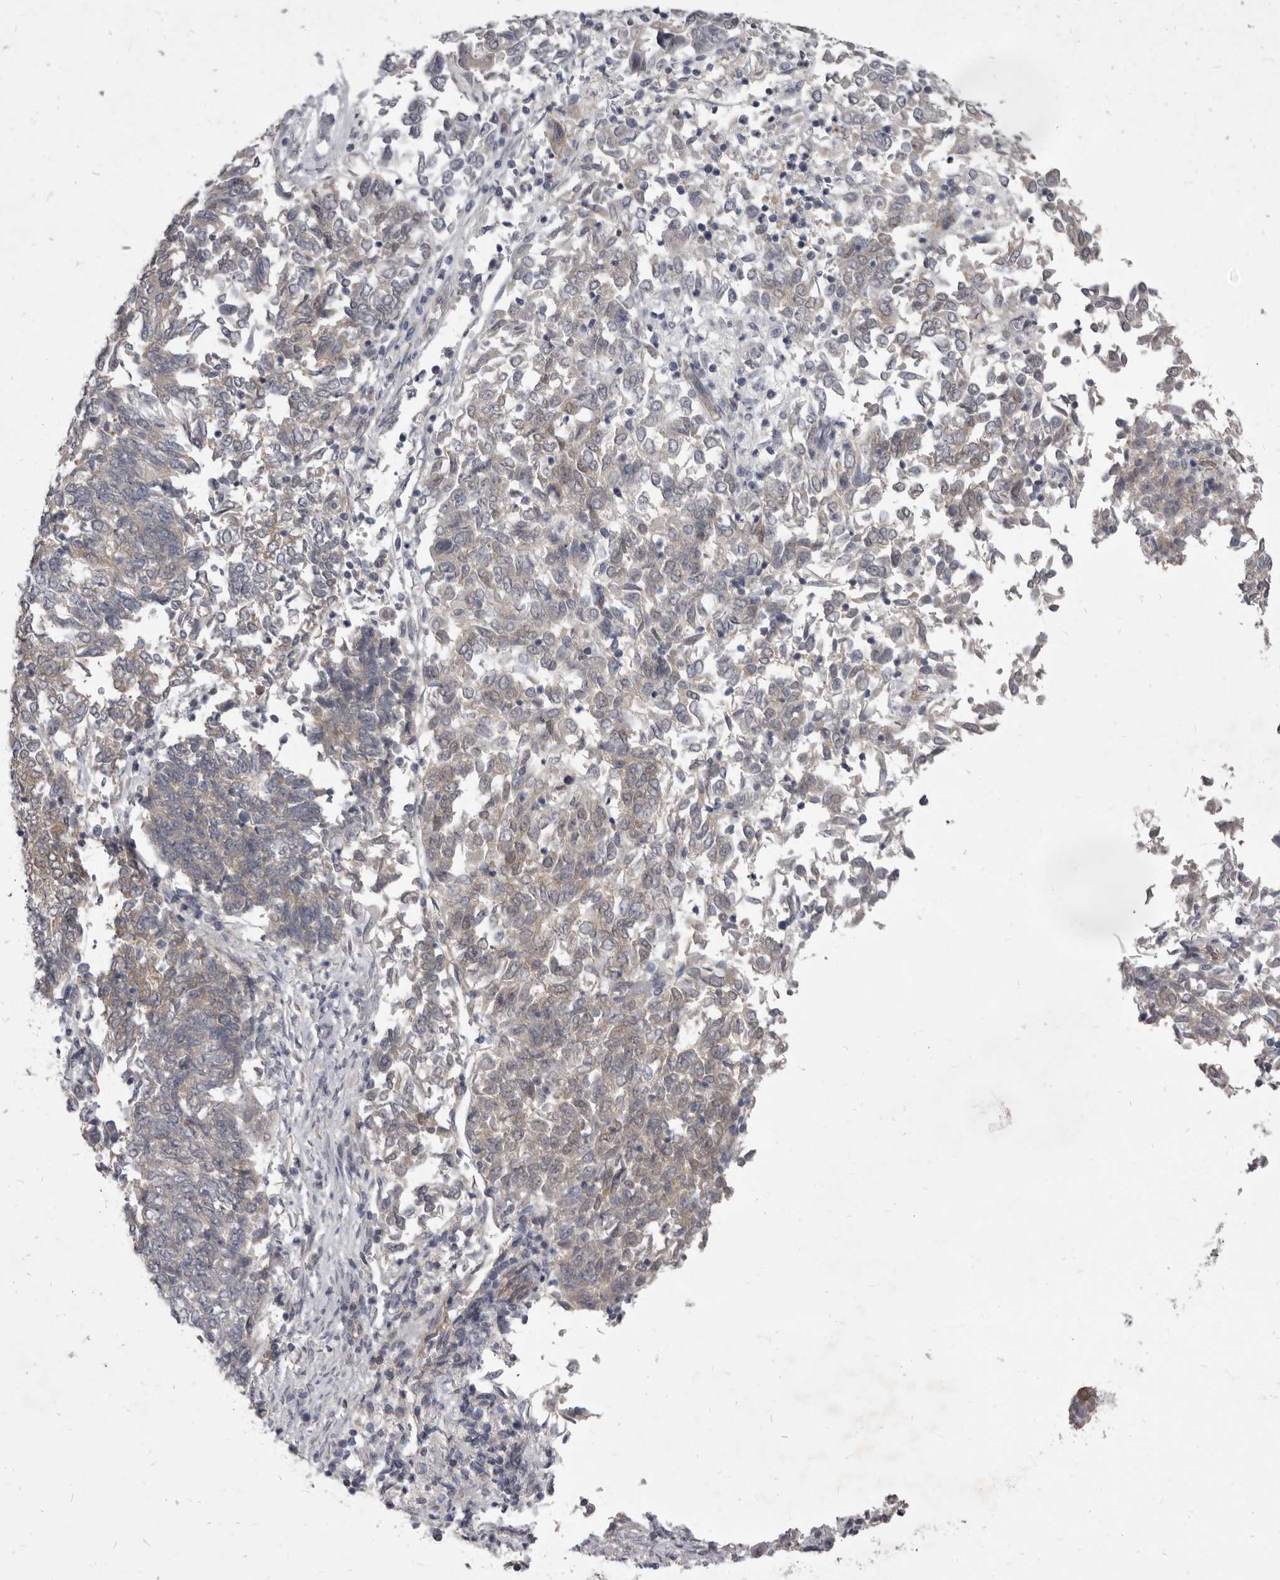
{"staining": {"intensity": "weak", "quantity": "<25%", "location": "cytoplasmic/membranous"}, "tissue": "endometrial cancer", "cell_type": "Tumor cells", "image_type": "cancer", "snomed": [{"axis": "morphology", "description": "Adenocarcinoma, NOS"}, {"axis": "topography", "description": "Endometrium"}], "caption": "This is an immunohistochemistry image of endometrial cancer (adenocarcinoma). There is no positivity in tumor cells.", "gene": "GSK3B", "patient": {"sex": "female", "age": 80}}